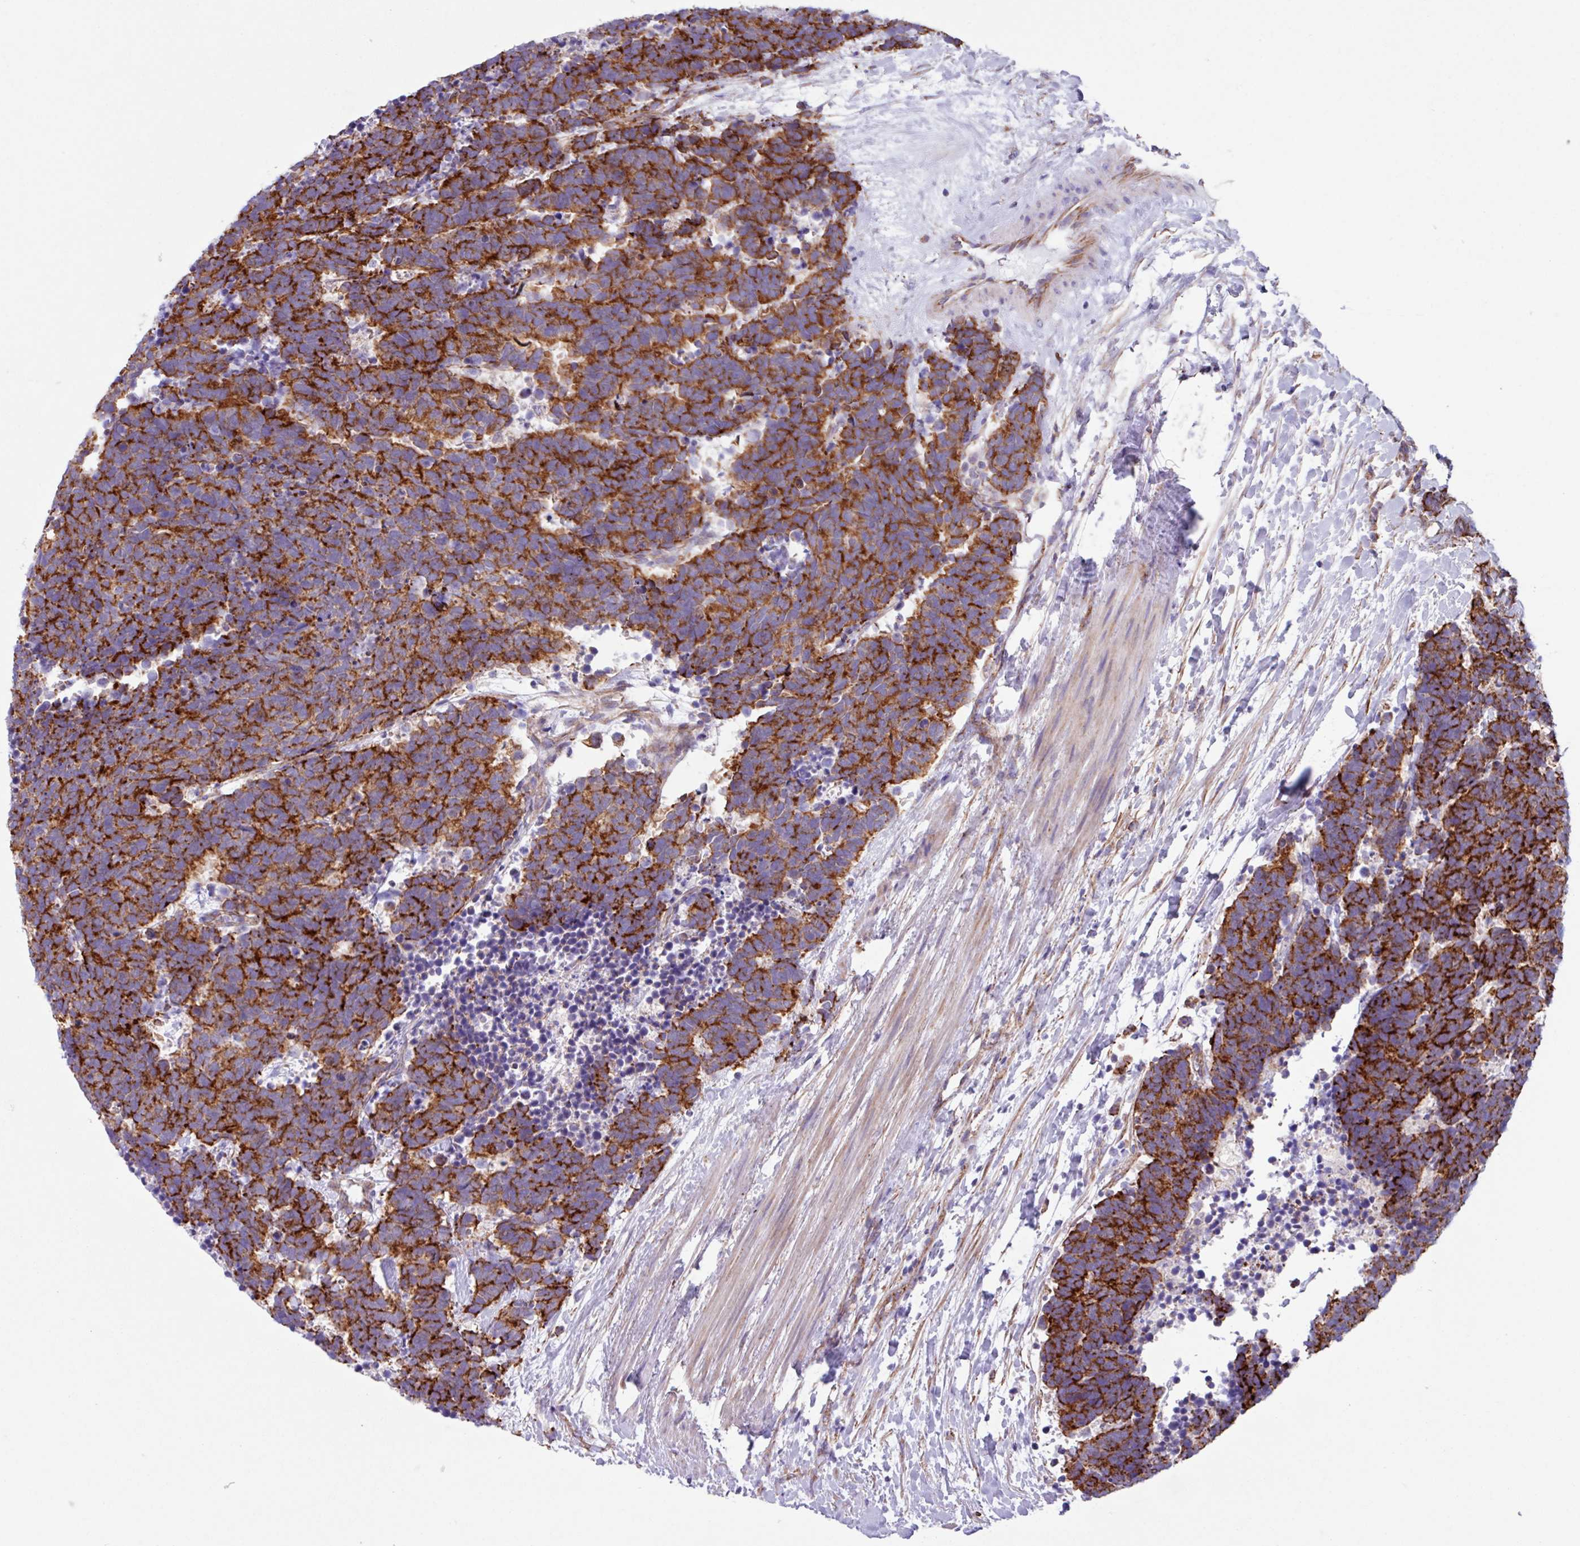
{"staining": {"intensity": "strong", "quantity": ">75%", "location": "cytoplasmic/membranous"}, "tissue": "carcinoid", "cell_type": "Tumor cells", "image_type": "cancer", "snomed": [{"axis": "morphology", "description": "Carcinoma, NOS"}, {"axis": "morphology", "description": "Carcinoid, malignant, NOS"}, {"axis": "topography", "description": "Prostate"}], "caption": "Malignant carcinoid stained with immunohistochemistry exhibits strong cytoplasmic/membranous expression in approximately >75% of tumor cells.", "gene": "OTULIN", "patient": {"sex": "male", "age": 57}}